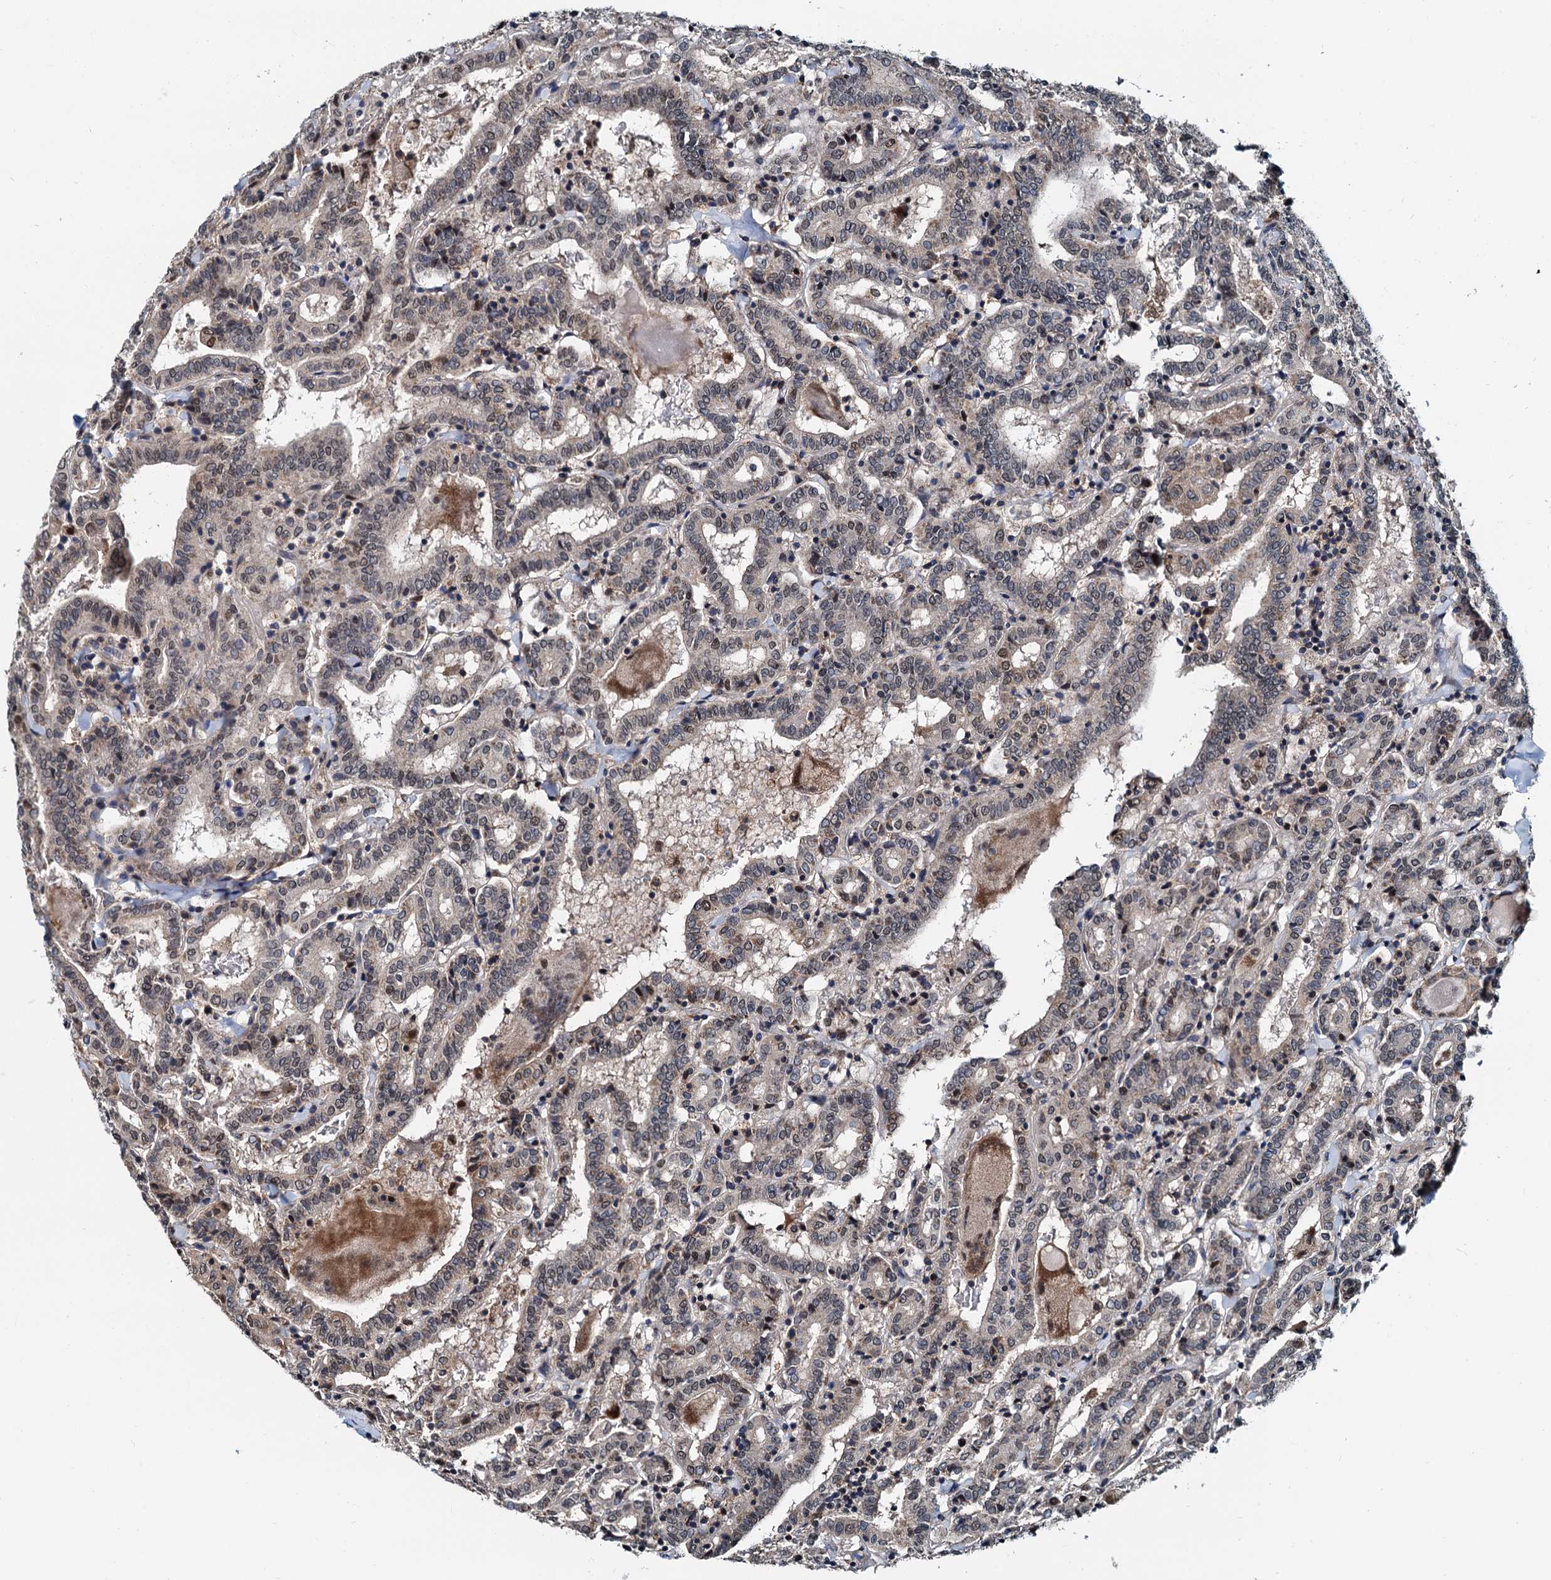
{"staining": {"intensity": "weak", "quantity": "25%-75%", "location": "cytoplasmic/membranous,nuclear"}, "tissue": "thyroid cancer", "cell_type": "Tumor cells", "image_type": "cancer", "snomed": [{"axis": "morphology", "description": "Papillary adenocarcinoma, NOS"}, {"axis": "topography", "description": "Thyroid gland"}], "caption": "Protein expression analysis of human thyroid cancer reveals weak cytoplasmic/membranous and nuclear positivity in approximately 25%-75% of tumor cells.", "gene": "MCMBP", "patient": {"sex": "female", "age": 72}}